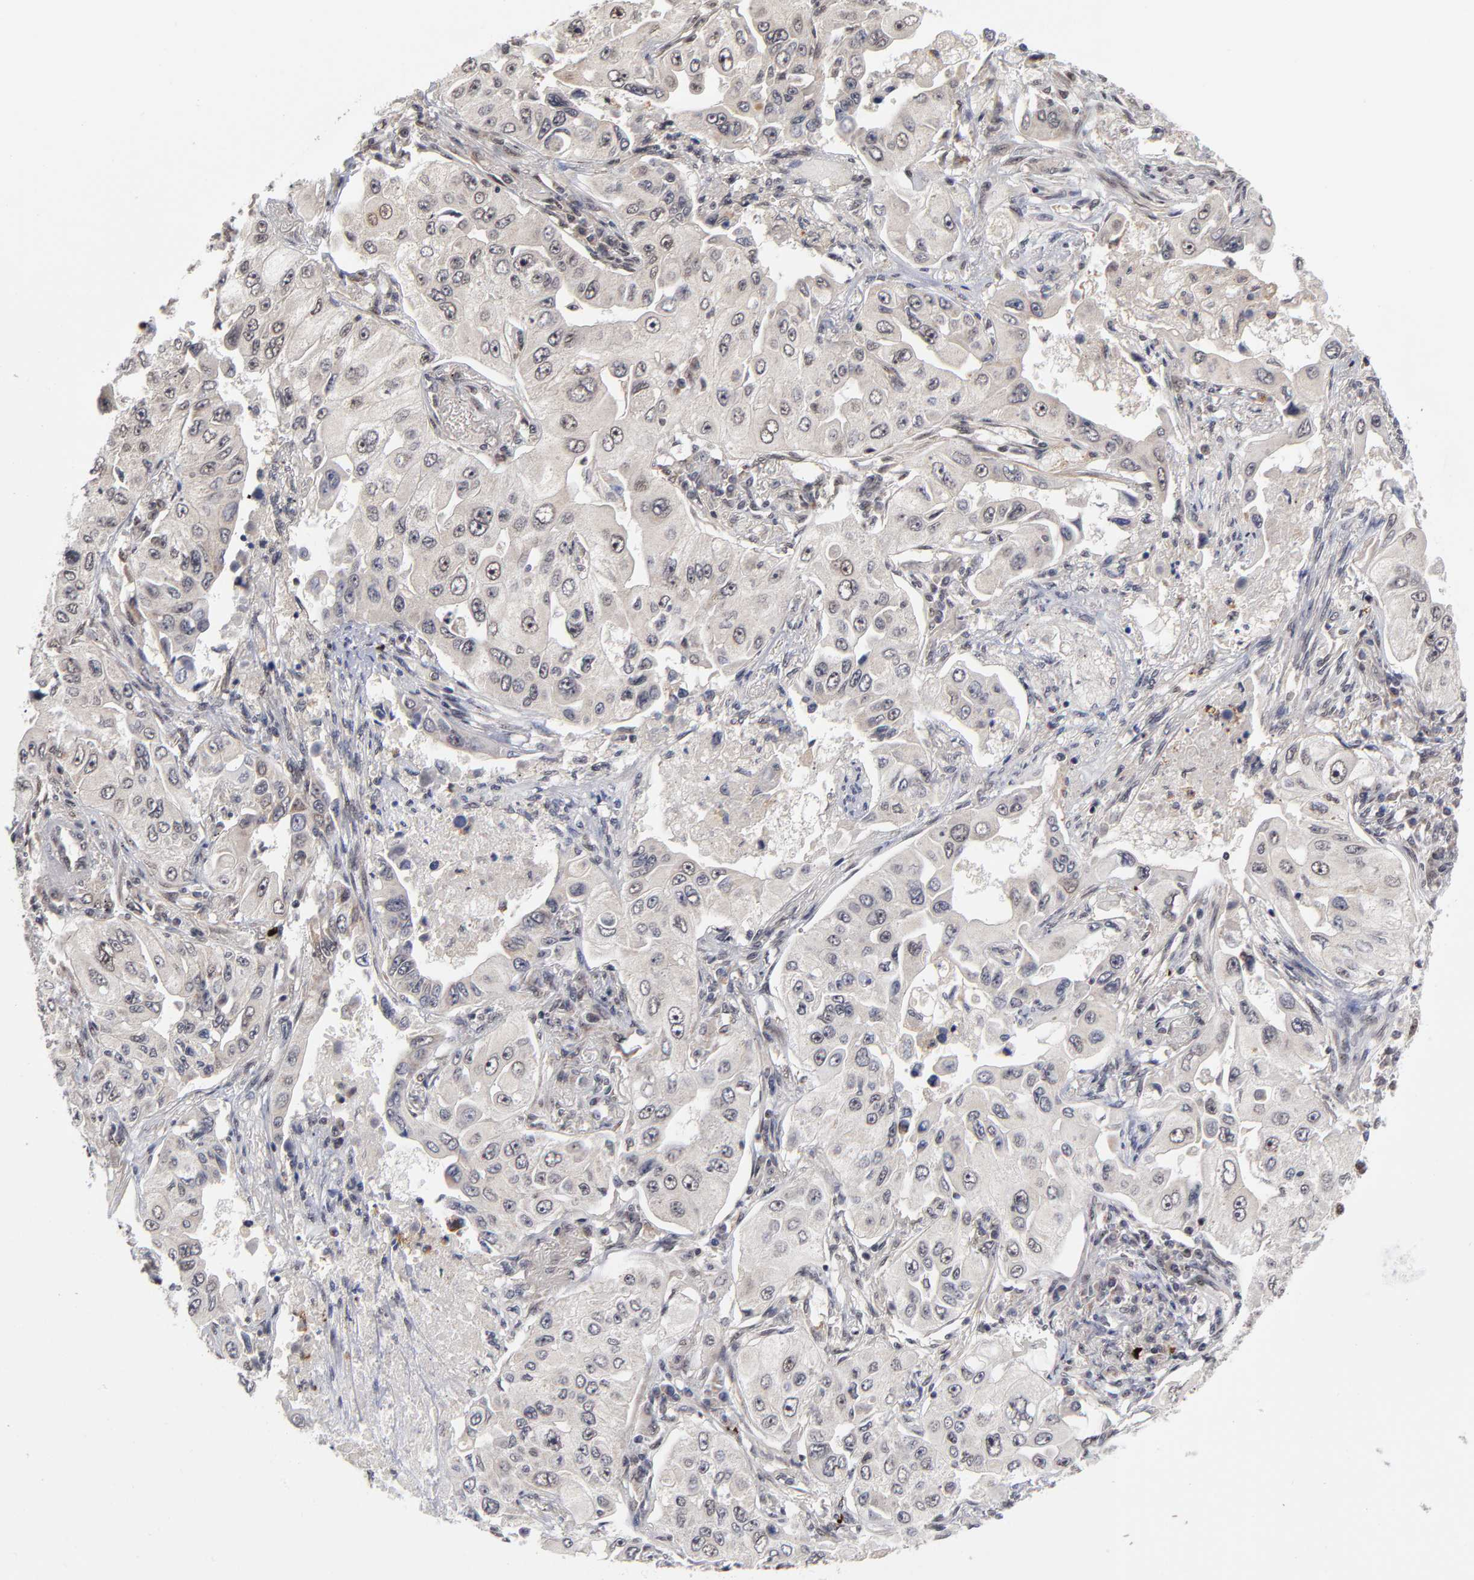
{"staining": {"intensity": "weak", "quantity": ">75%", "location": "cytoplasmic/membranous"}, "tissue": "lung cancer", "cell_type": "Tumor cells", "image_type": "cancer", "snomed": [{"axis": "morphology", "description": "Adenocarcinoma, NOS"}, {"axis": "topography", "description": "Lung"}], "caption": "Immunohistochemical staining of lung adenocarcinoma demonstrates low levels of weak cytoplasmic/membranous staining in approximately >75% of tumor cells.", "gene": "ZNF419", "patient": {"sex": "male", "age": 84}}